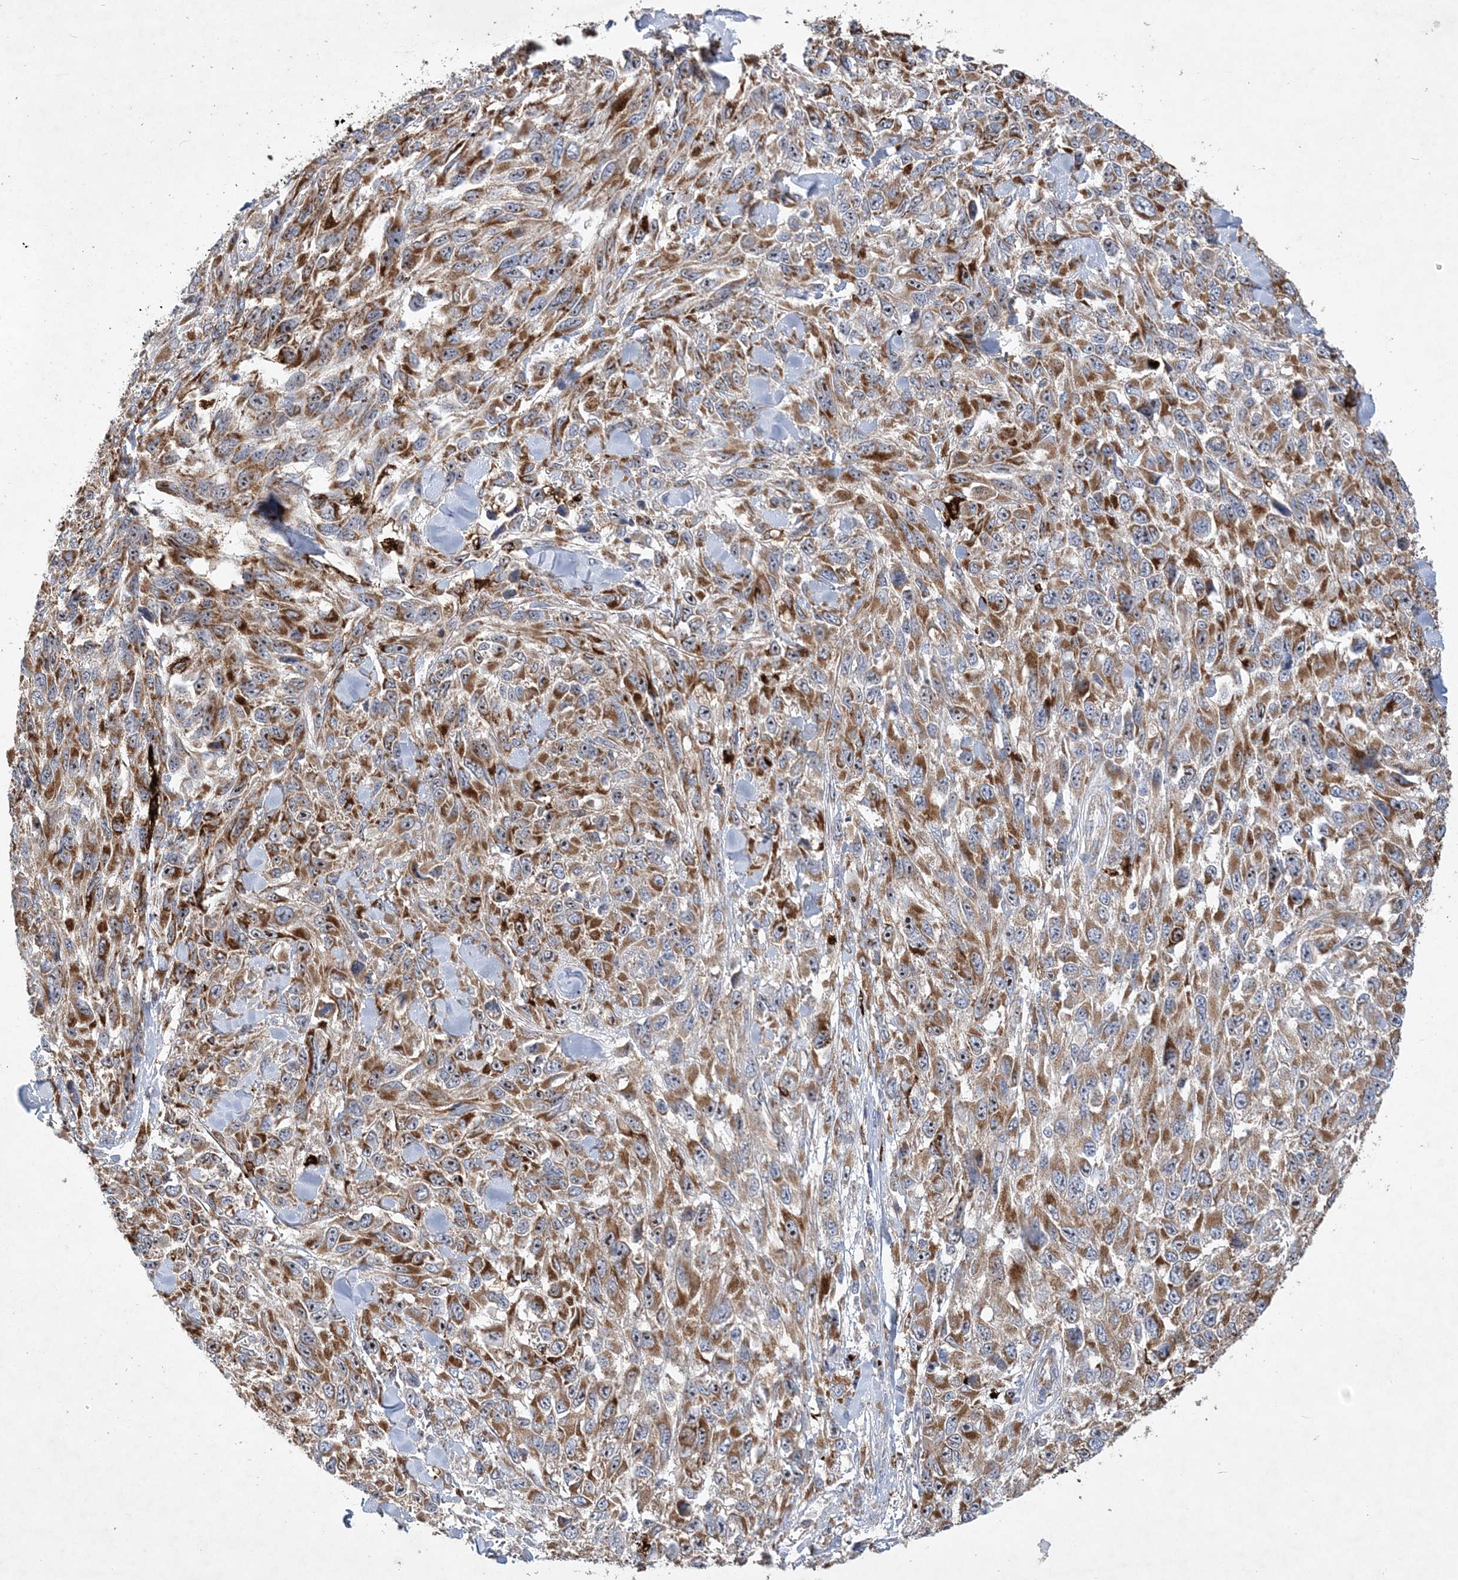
{"staining": {"intensity": "moderate", "quantity": ">75%", "location": "cytoplasmic/membranous,nuclear"}, "tissue": "melanoma", "cell_type": "Tumor cells", "image_type": "cancer", "snomed": [{"axis": "morphology", "description": "Malignant melanoma, NOS"}, {"axis": "topography", "description": "Skin"}], "caption": "Protein expression analysis of human malignant melanoma reveals moderate cytoplasmic/membranous and nuclear staining in about >75% of tumor cells. Nuclei are stained in blue.", "gene": "FEZ2", "patient": {"sex": "female", "age": 96}}